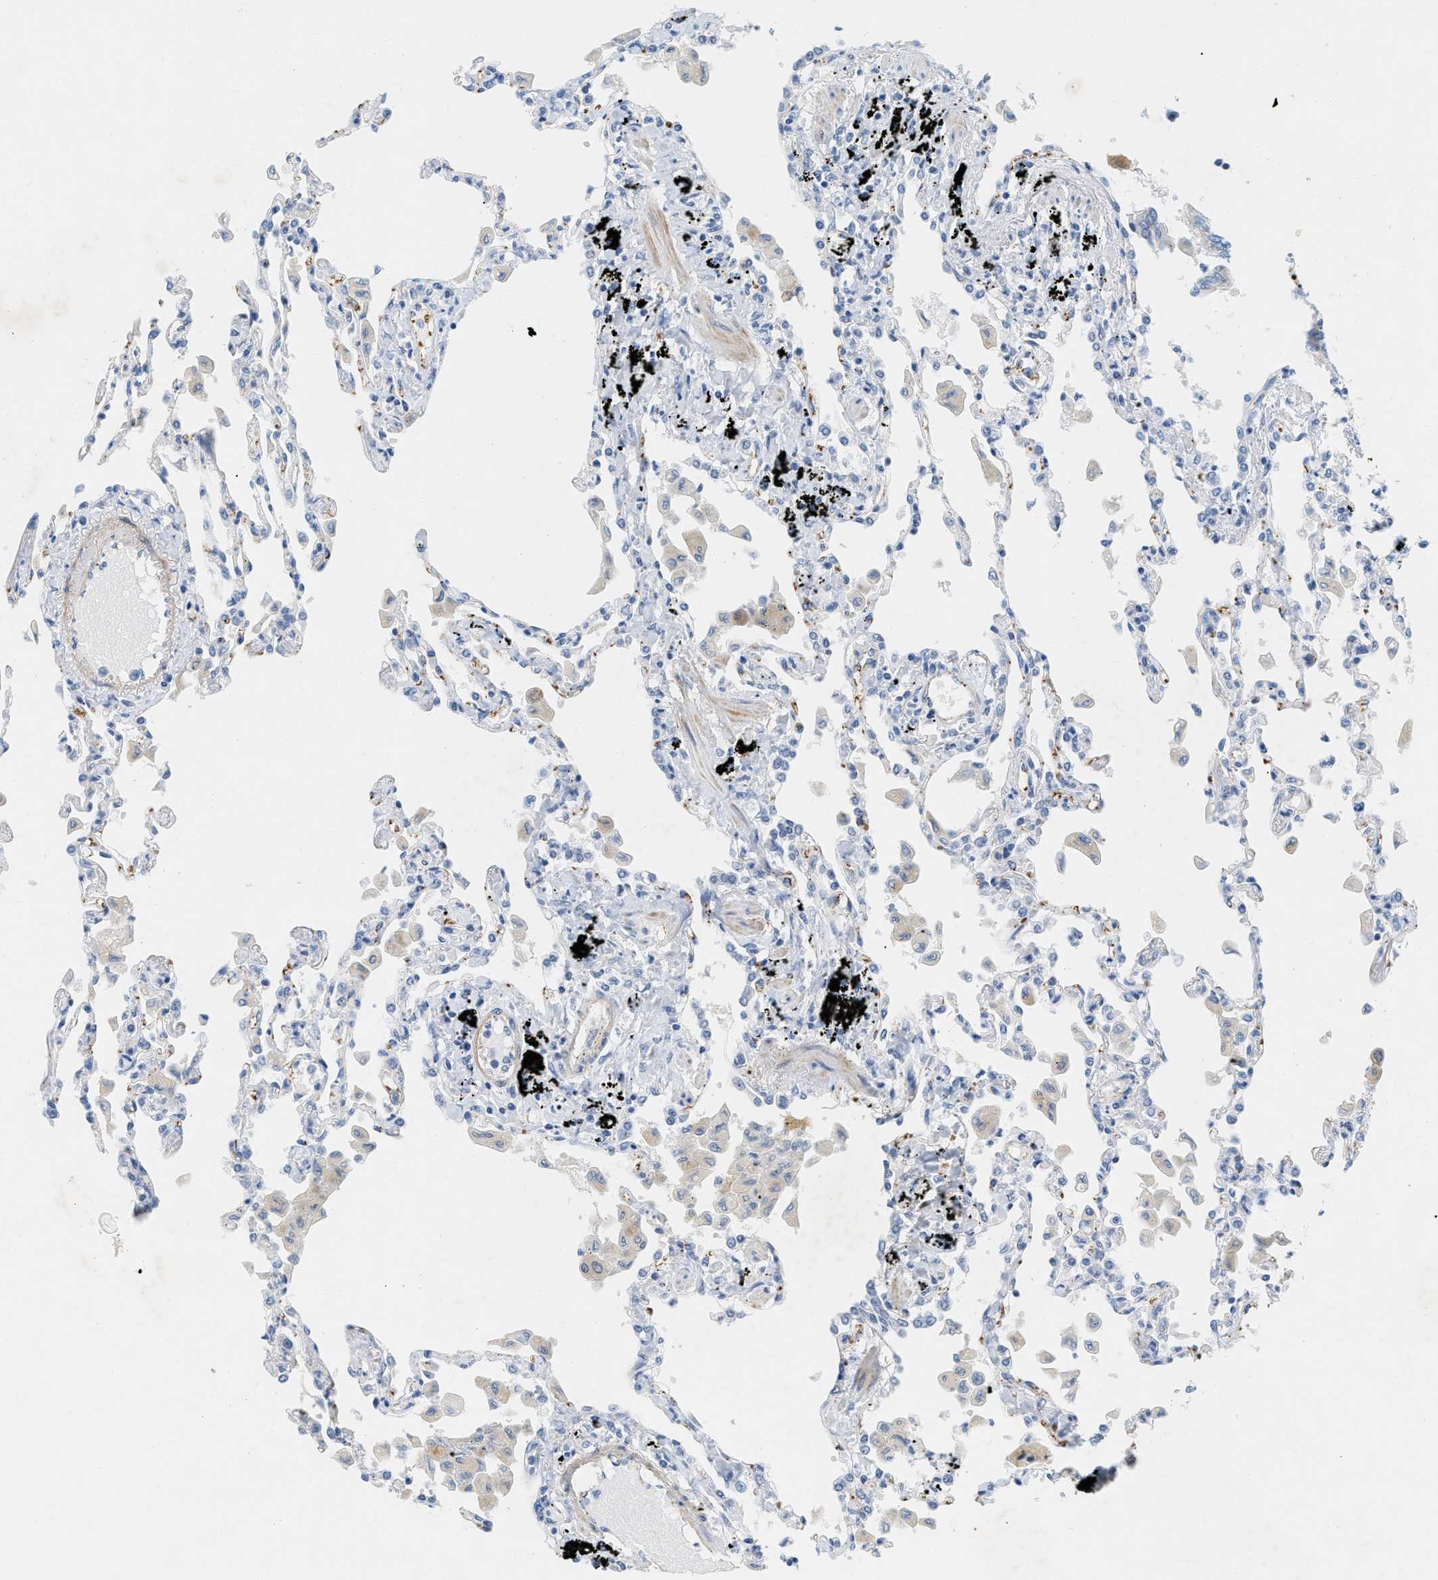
{"staining": {"intensity": "negative", "quantity": "none", "location": "none"}, "tissue": "lung", "cell_type": "Alveolar cells", "image_type": "normal", "snomed": [{"axis": "morphology", "description": "Normal tissue, NOS"}, {"axis": "topography", "description": "Bronchus"}, {"axis": "topography", "description": "Lung"}], "caption": "DAB (3,3'-diaminobenzidine) immunohistochemical staining of benign lung exhibits no significant positivity in alveolar cells.", "gene": "HLTF", "patient": {"sex": "female", "age": 49}}